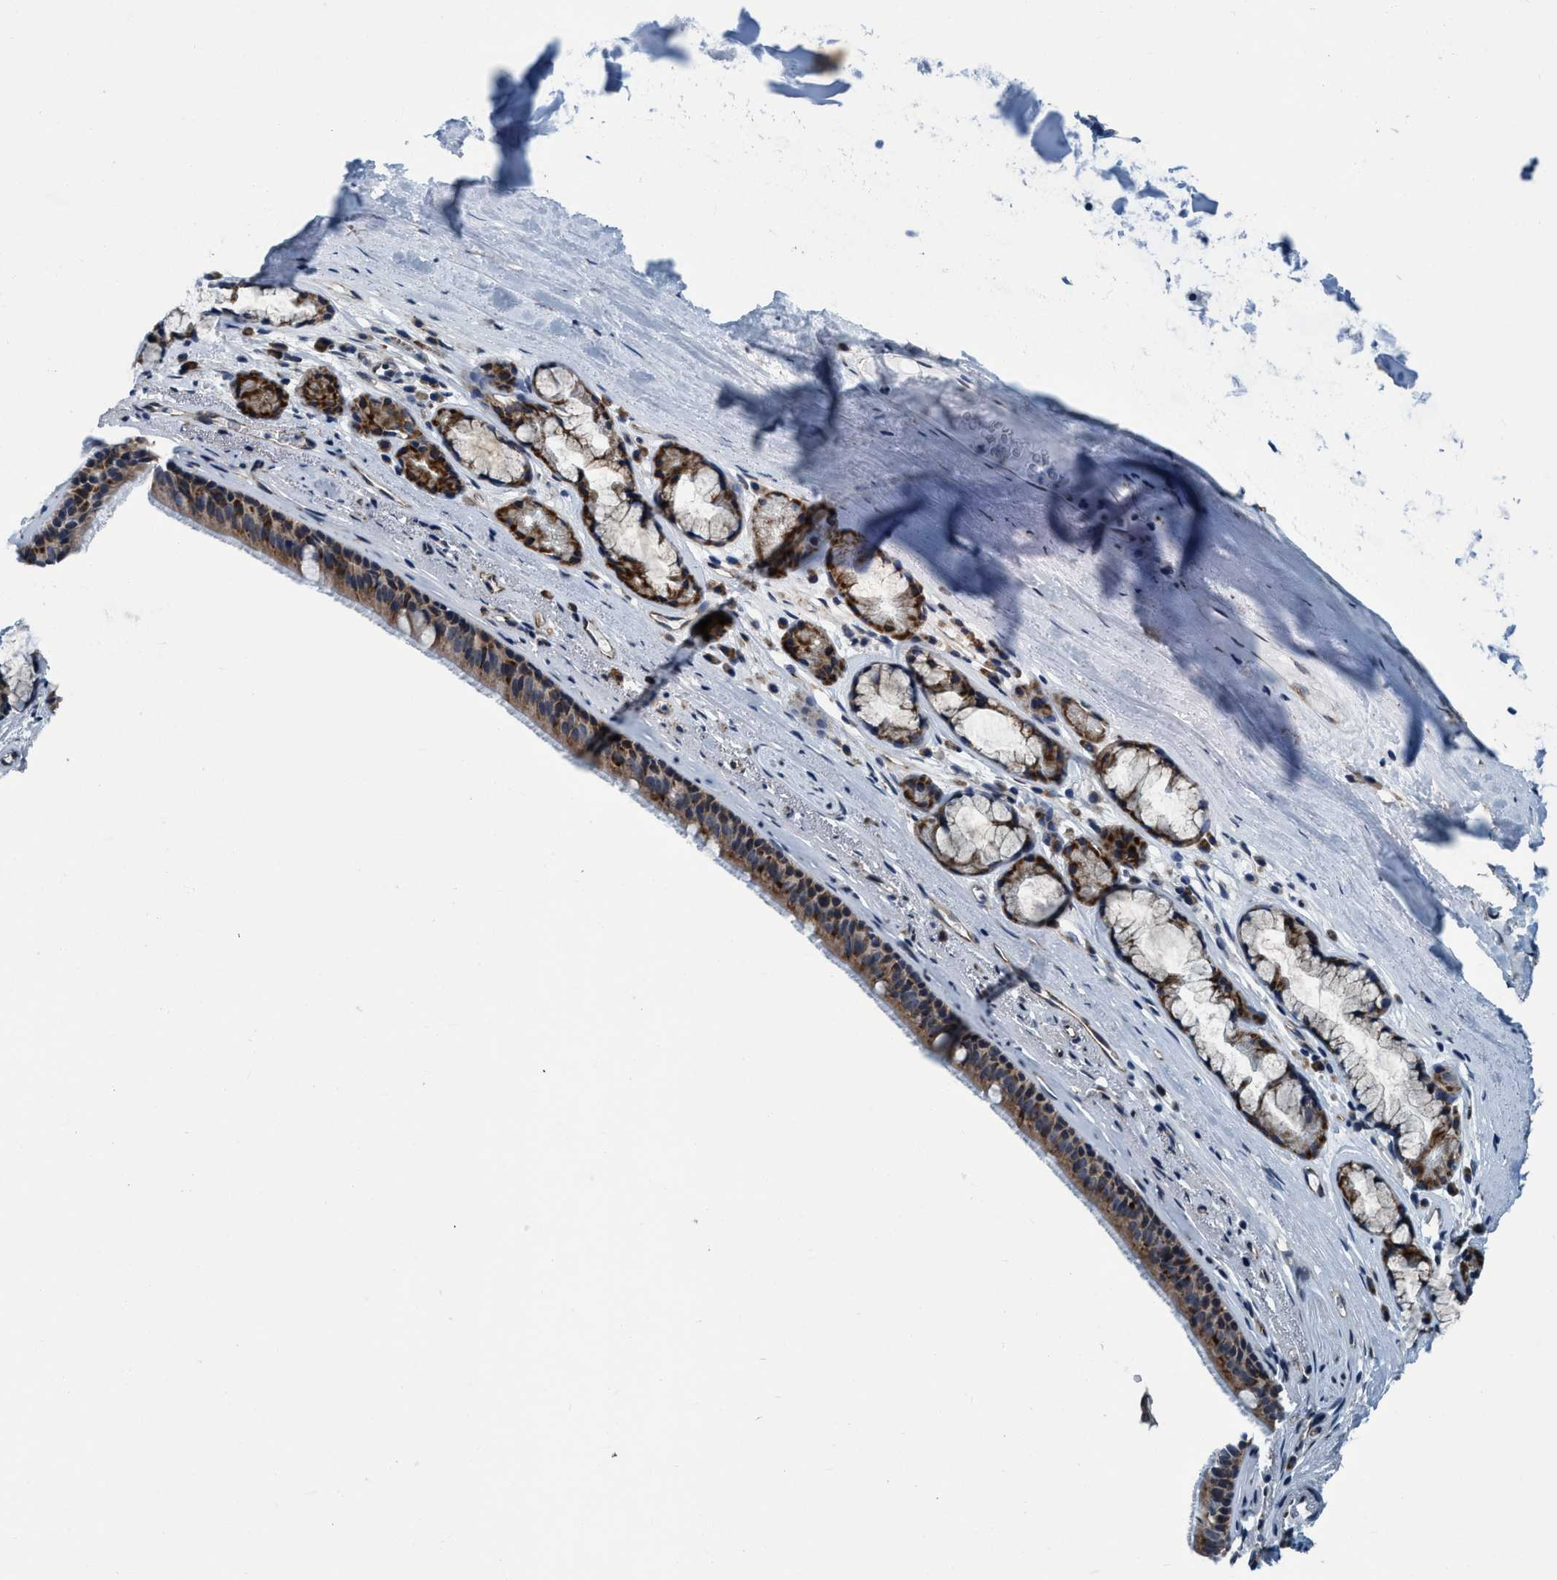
{"staining": {"intensity": "strong", "quantity": ">75%", "location": "cytoplasmic/membranous"}, "tissue": "bronchus", "cell_type": "Respiratory epithelial cells", "image_type": "normal", "snomed": [{"axis": "morphology", "description": "Normal tissue, NOS"}, {"axis": "topography", "description": "Cartilage tissue"}], "caption": "Protein staining reveals strong cytoplasmic/membranous staining in about >75% of respiratory epithelial cells in normal bronchus. (DAB IHC with brightfield microscopy, high magnification).", "gene": "ARMC9", "patient": {"sex": "female", "age": 63}}